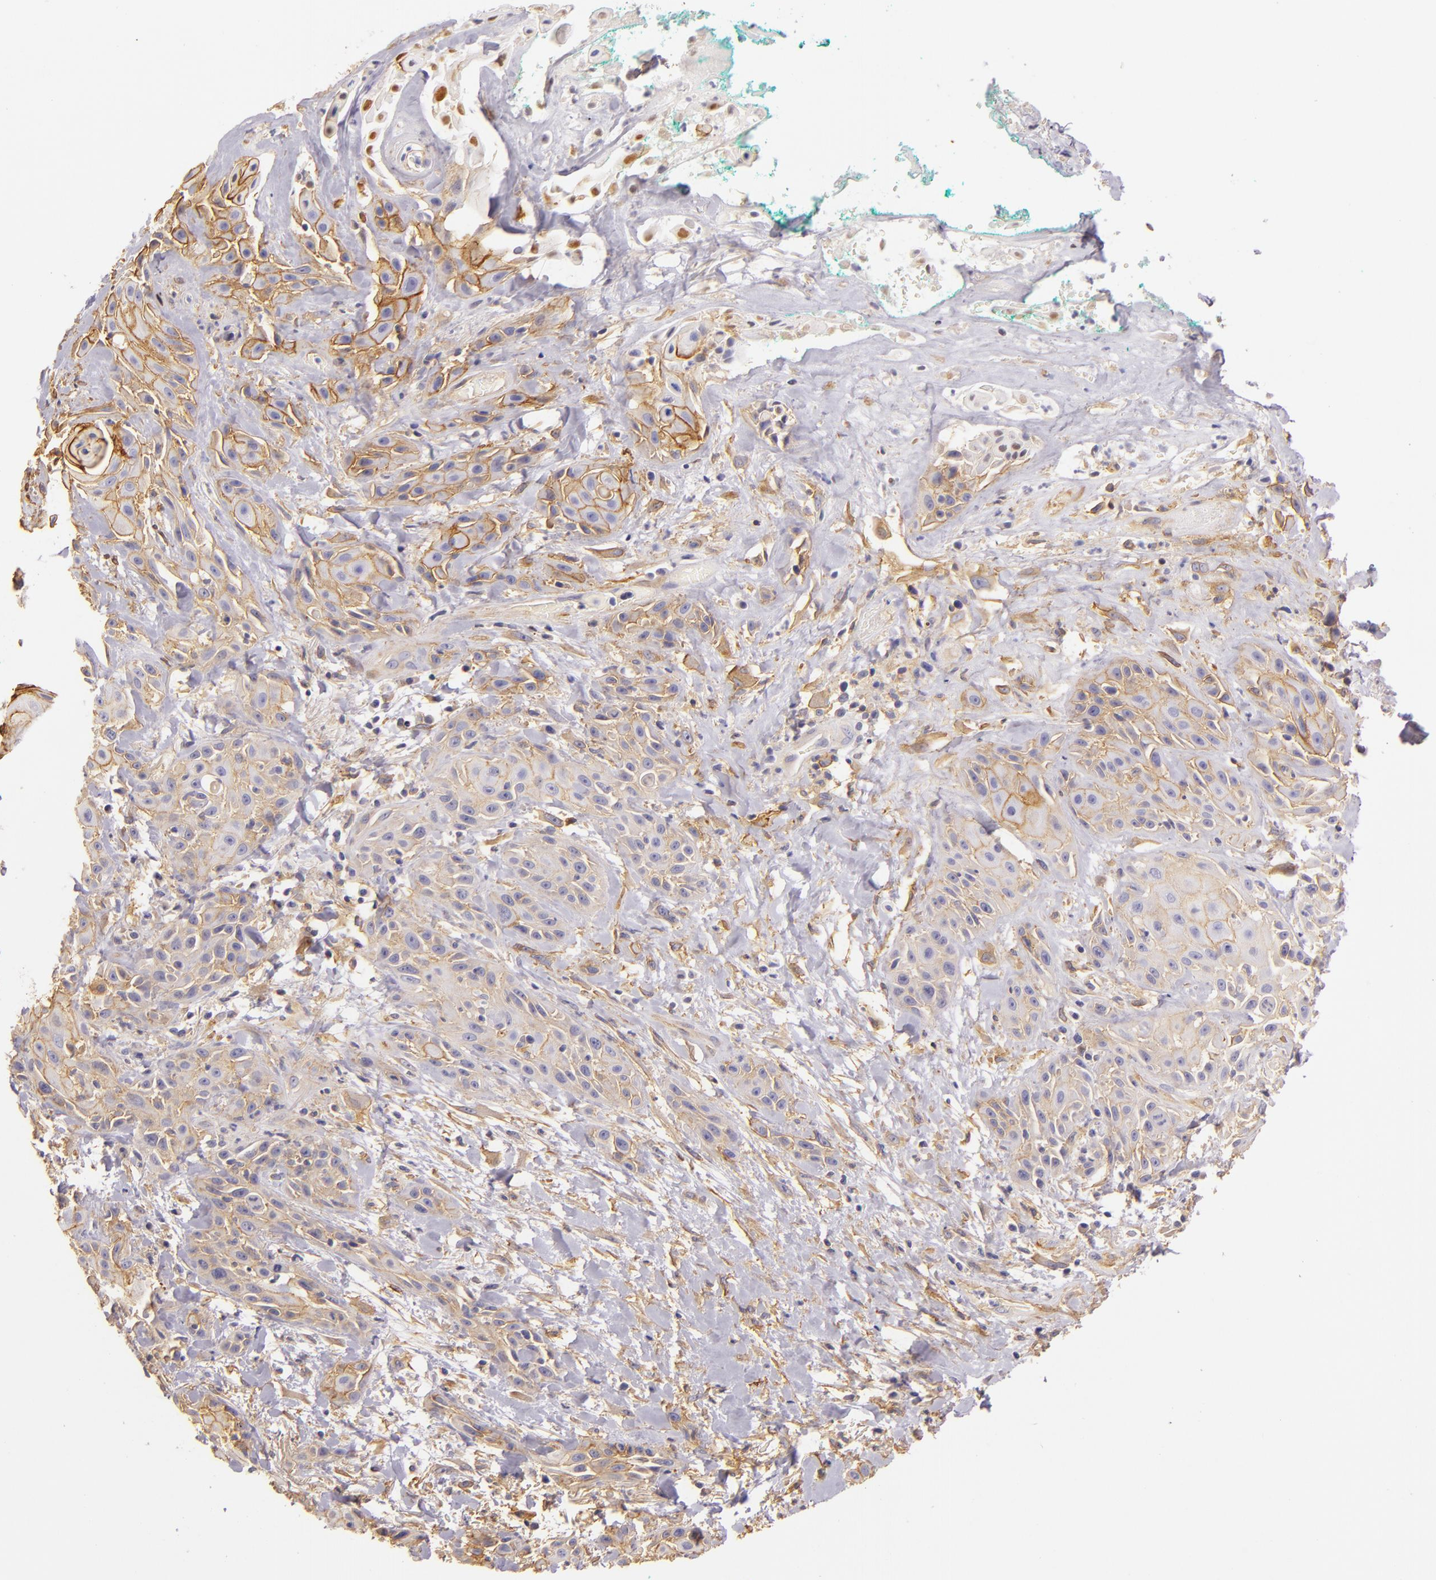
{"staining": {"intensity": "moderate", "quantity": "25%-75%", "location": "cytoplasmic/membranous"}, "tissue": "skin cancer", "cell_type": "Tumor cells", "image_type": "cancer", "snomed": [{"axis": "morphology", "description": "Squamous cell carcinoma, NOS"}, {"axis": "topography", "description": "Skin"}, {"axis": "topography", "description": "Anal"}], "caption": "Moderate cytoplasmic/membranous protein positivity is identified in approximately 25%-75% of tumor cells in skin squamous cell carcinoma.", "gene": "CTSF", "patient": {"sex": "male", "age": 64}}